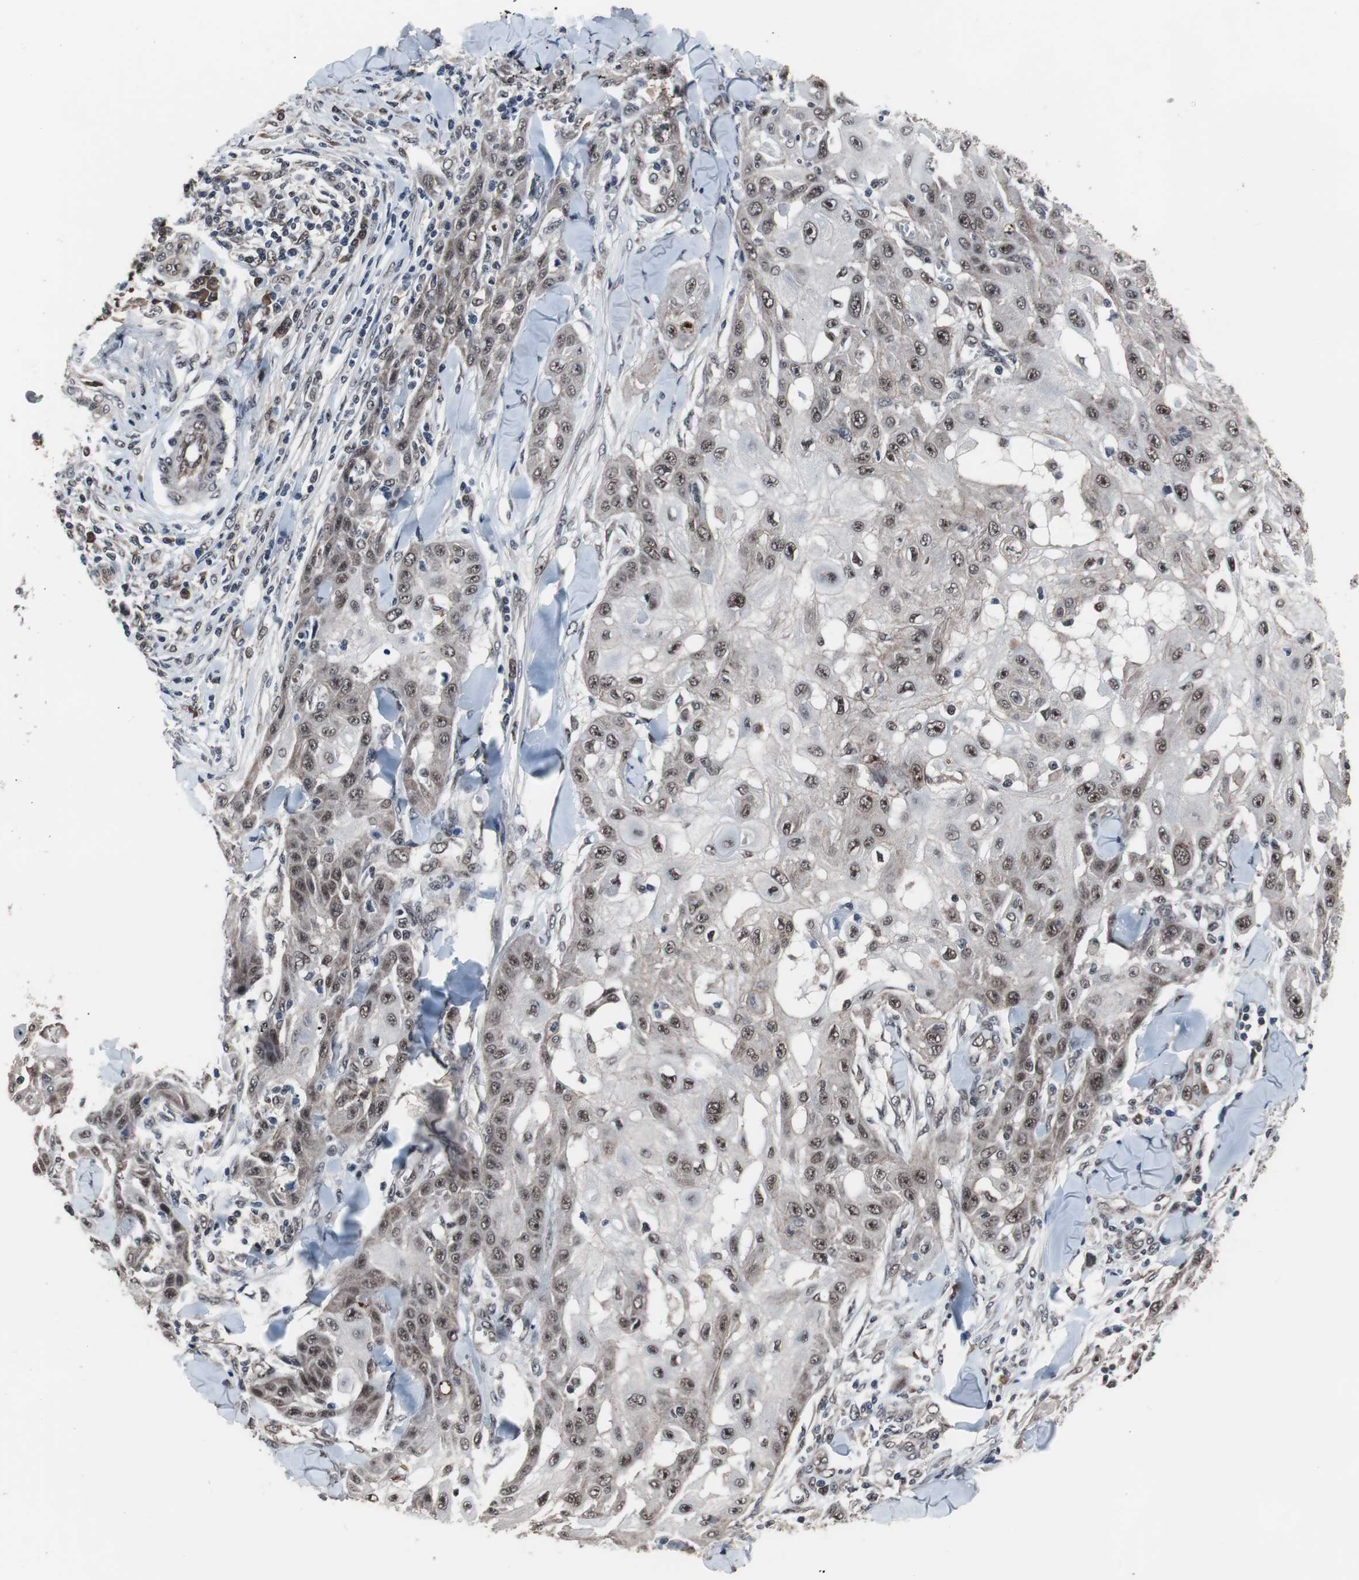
{"staining": {"intensity": "moderate", "quantity": ">75%", "location": "cytoplasmic/membranous,nuclear"}, "tissue": "skin cancer", "cell_type": "Tumor cells", "image_type": "cancer", "snomed": [{"axis": "morphology", "description": "Squamous cell carcinoma, NOS"}, {"axis": "topography", "description": "Skin"}], "caption": "Protein expression analysis of human skin cancer (squamous cell carcinoma) reveals moderate cytoplasmic/membranous and nuclear staining in approximately >75% of tumor cells.", "gene": "GTF2F2", "patient": {"sex": "male", "age": 24}}